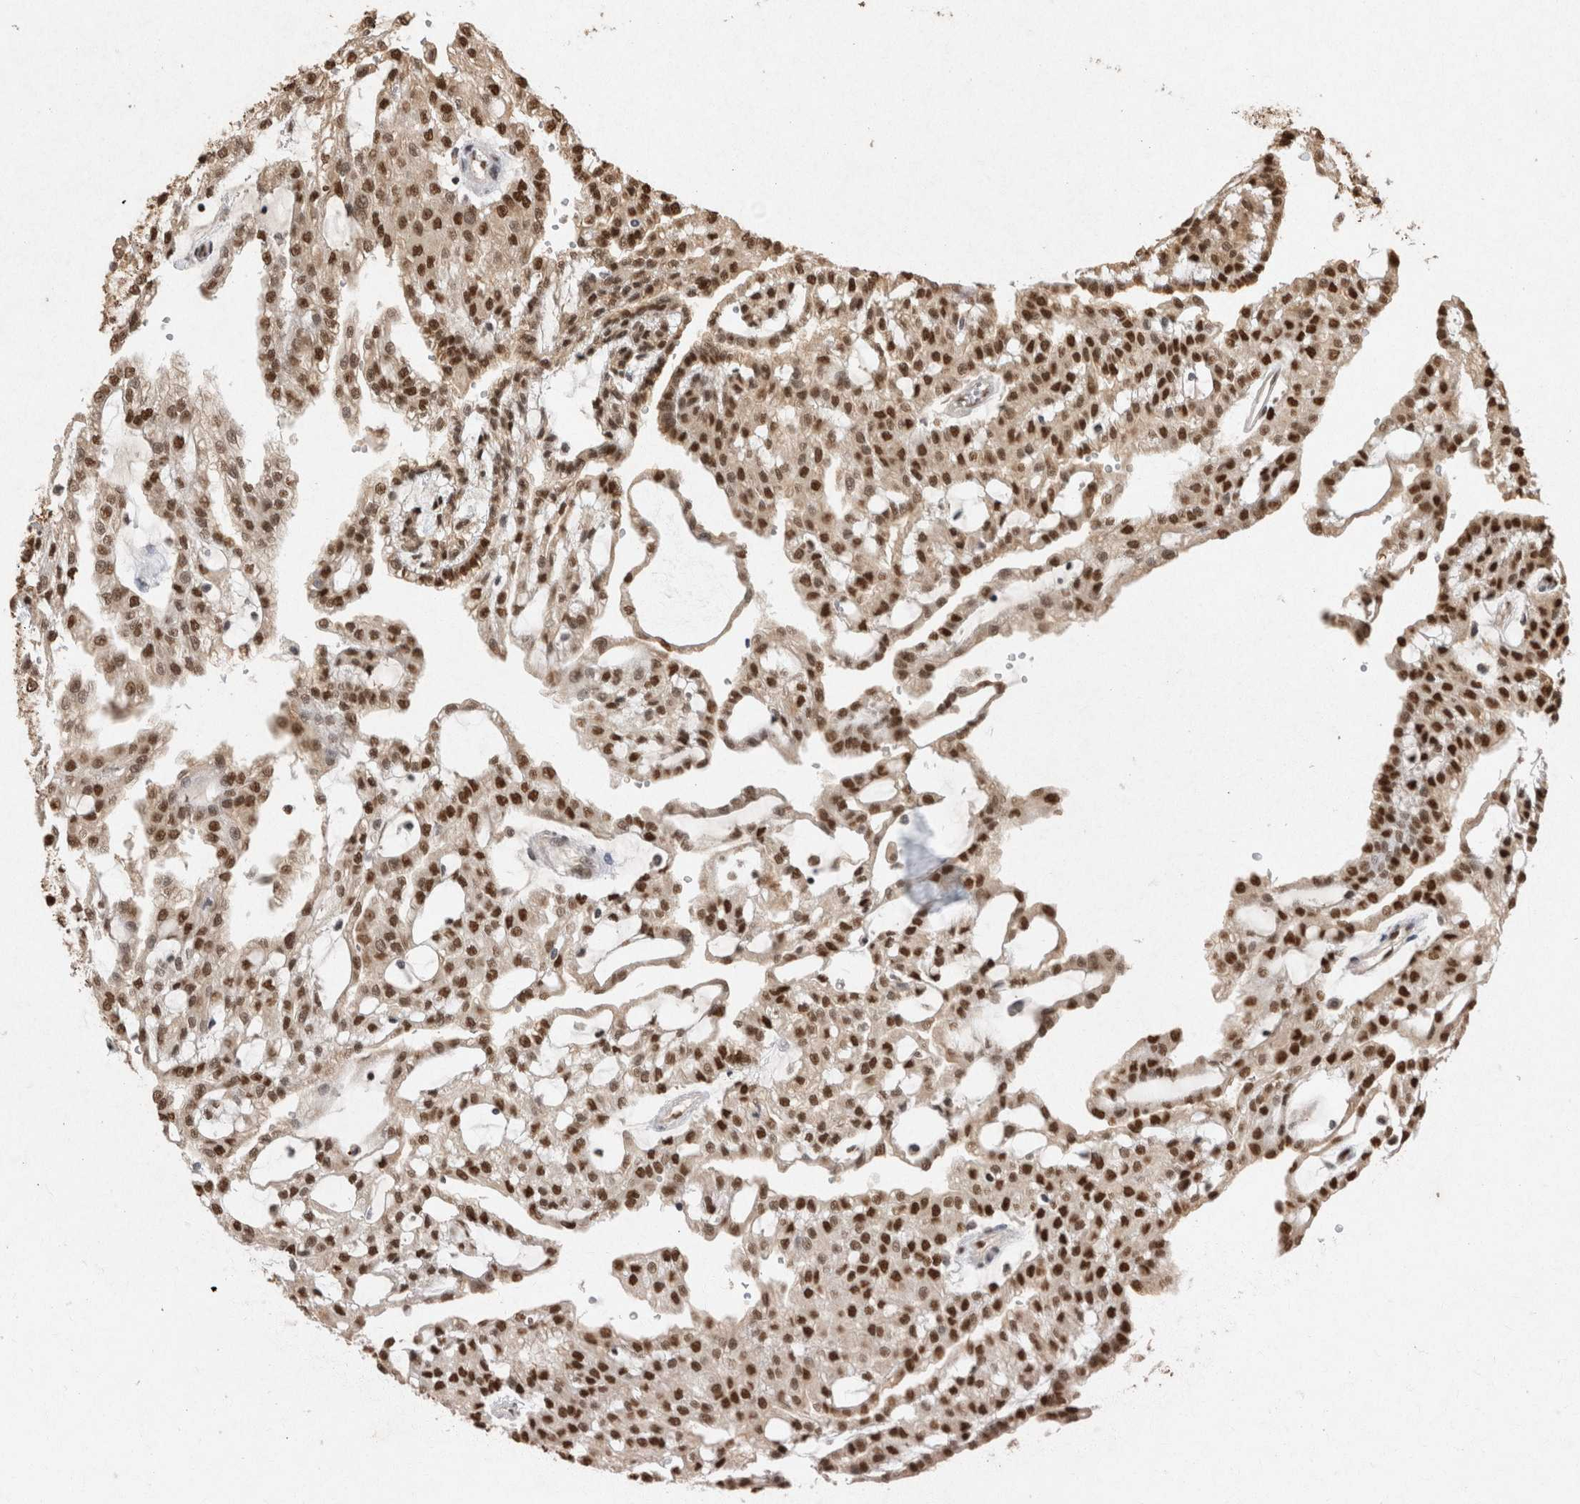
{"staining": {"intensity": "strong", "quantity": ">75%", "location": "nuclear"}, "tissue": "renal cancer", "cell_type": "Tumor cells", "image_type": "cancer", "snomed": [{"axis": "morphology", "description": "Adenocarcinoma, NOS"}, {"axis": "topography", "description": "Kidney"}], "caption": "A high-resolution image shows IHC staining of renal cancer (adenocarcinoma), which demonstrates strong nuclear expression in approximately >75% of tumor cells.", "gene": "HDGF", "patient": {"sex": "male", "age": 63}}